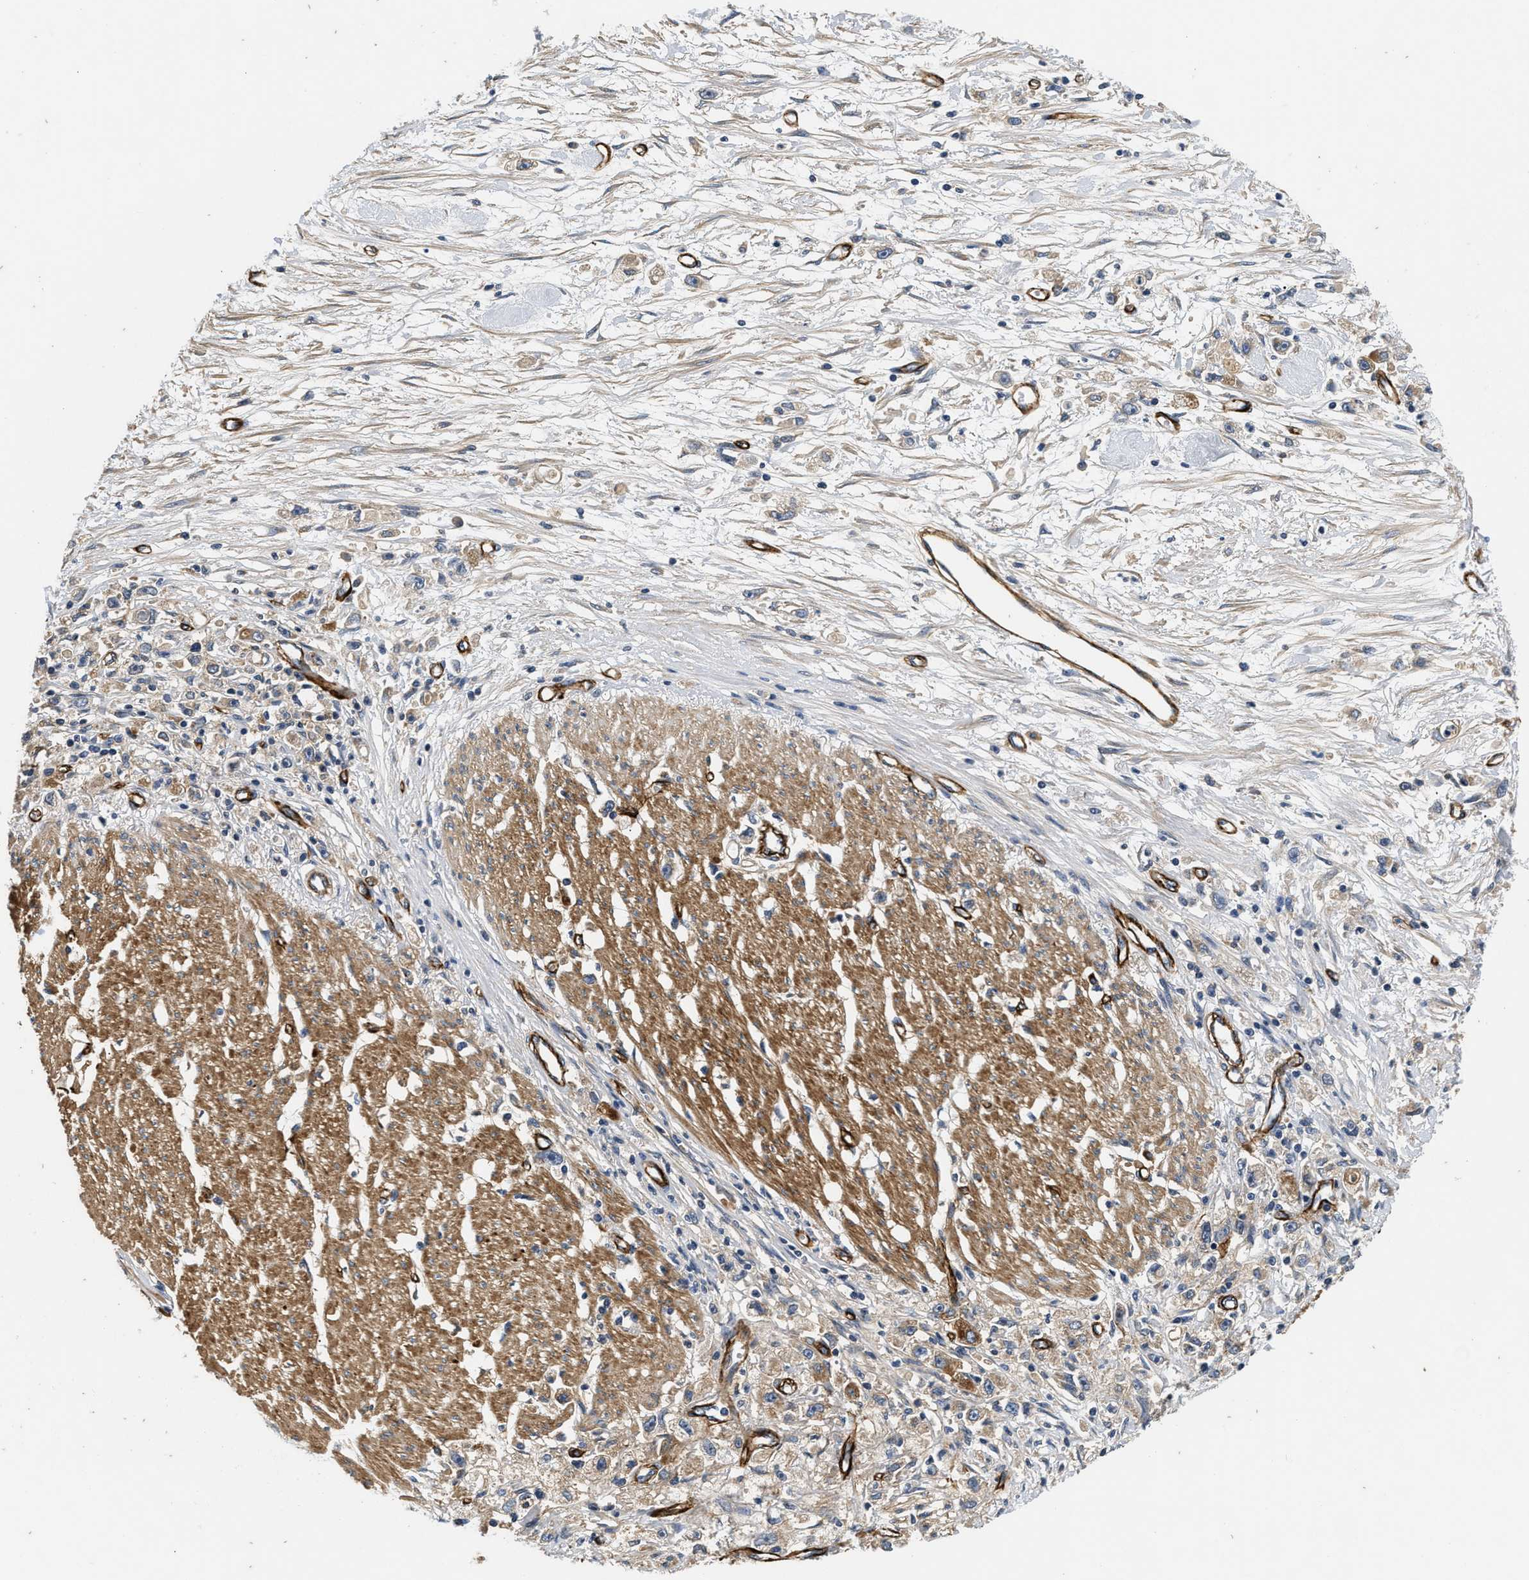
{"staining": {"intensity": "moderate", "quantity": ">75%", "location": "cytoplasmic/membranous"}, "tissue": "stomach cancer", "cell_type": "Tumor cells", "image_type": "cancer", "snomed": [{"axis": "morphology", "description": "Adenocarcinoma, NOS"}, {"axis": "topography", "description": "Stomach"}], "caption": "Approximately >75% of tumor cells in stomach cancer show moderate cytoplasmic/membranous protein expression as visualized by brown immunohistochemical staining.", "gene": "NME6", "patient": {"sex": "female", "age": 59}}